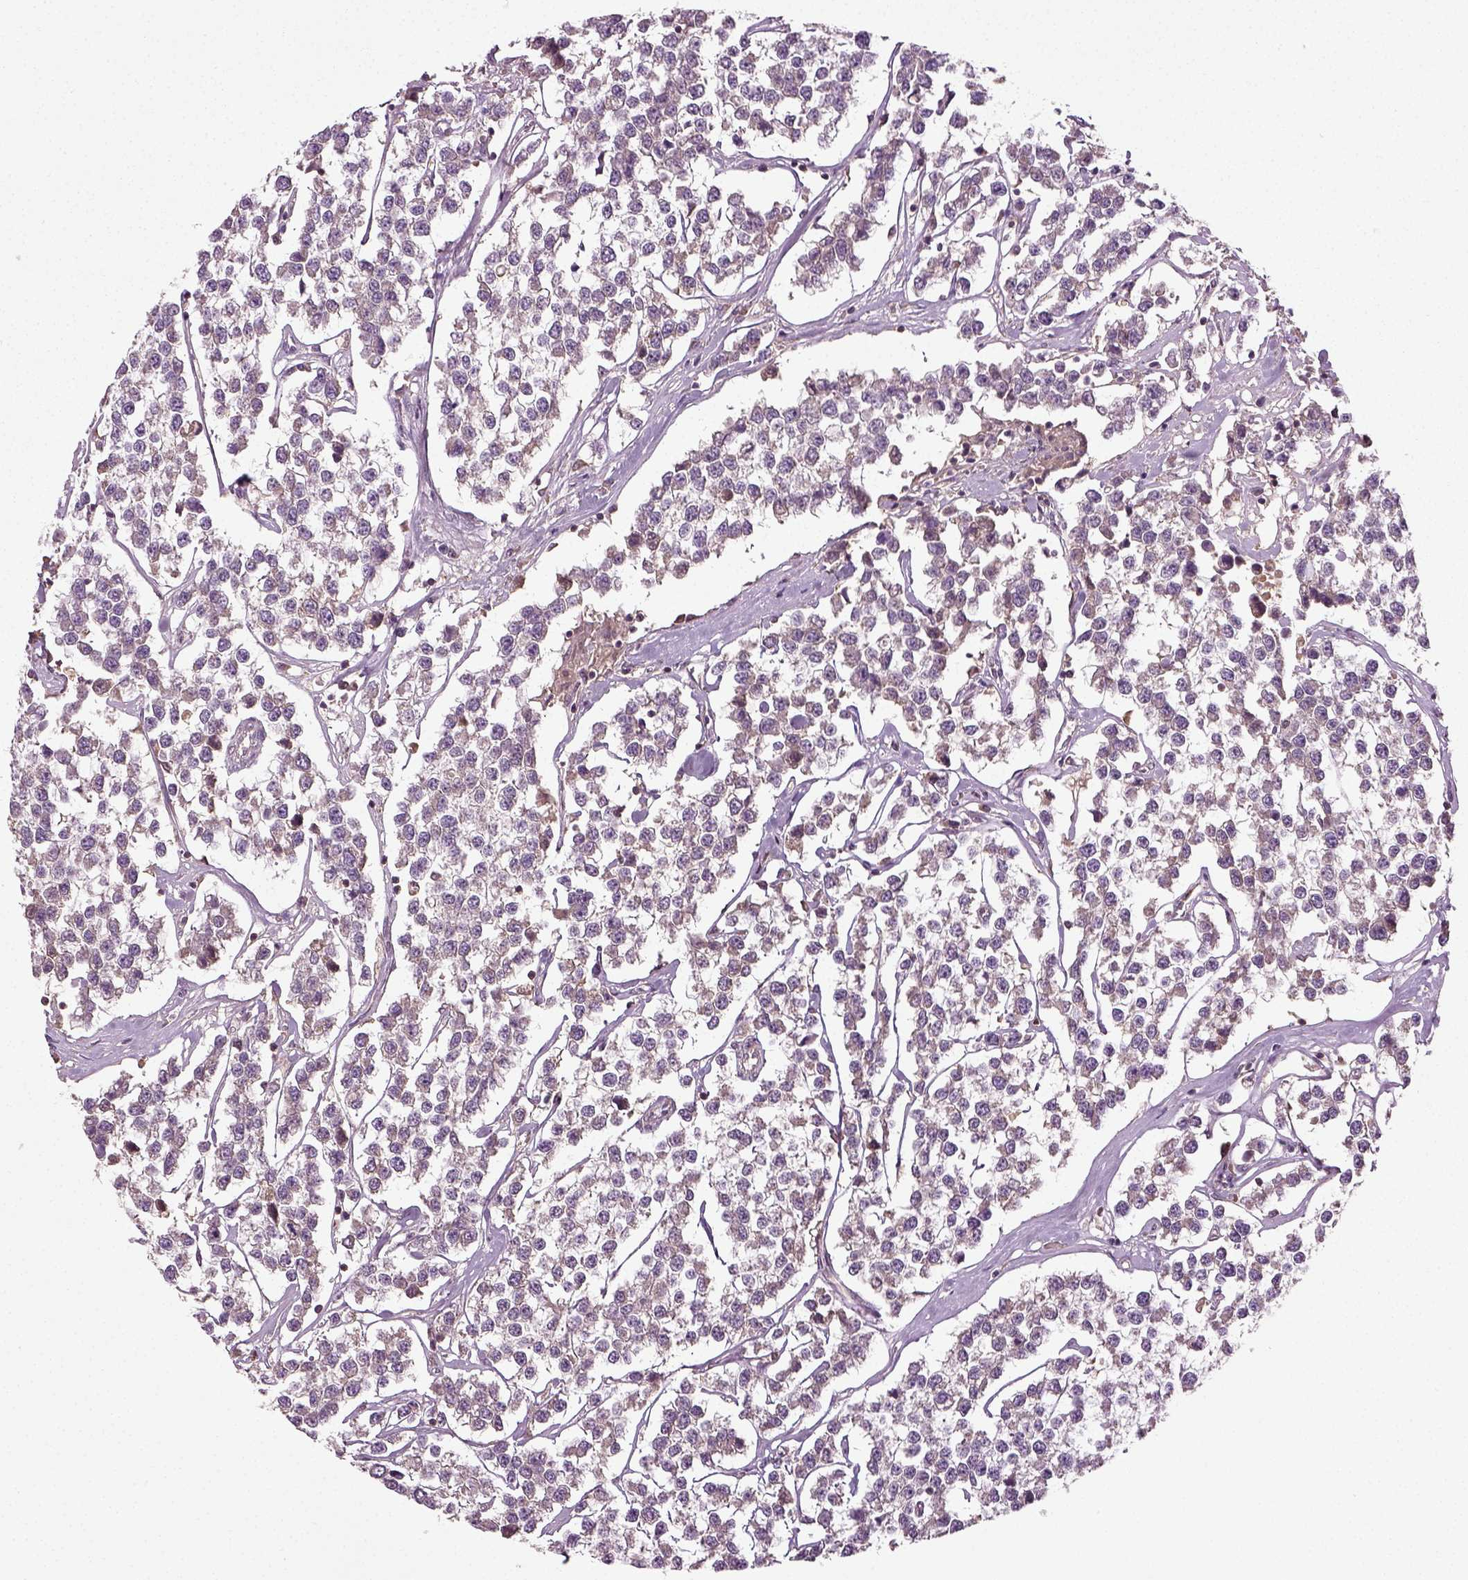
{"staining": {"intensity": "weak", "quantity": "25%-75%", "location": "cytoplasmic/membranous"}, "tissue": "testis cancer", "cell_type": "Tumor cells", "image_type": "cancer", "snomed": [{"axis": "morphology", "description": "Seminoma, NOS"}, {"axis": "topography", "description": "Testis"}], "caption": "Immunohistochemical staining of human testis cancer shows weak cytoplasmic/membranous protein positivity in about 25%-75% of tumor cells. (DAB (3,3'-diaminobenzidine) IHC, brown staining for protein, blue staining for nuclei).", "gene": "ERV3-1", "patient": {"sex": "male", "age": 59}}